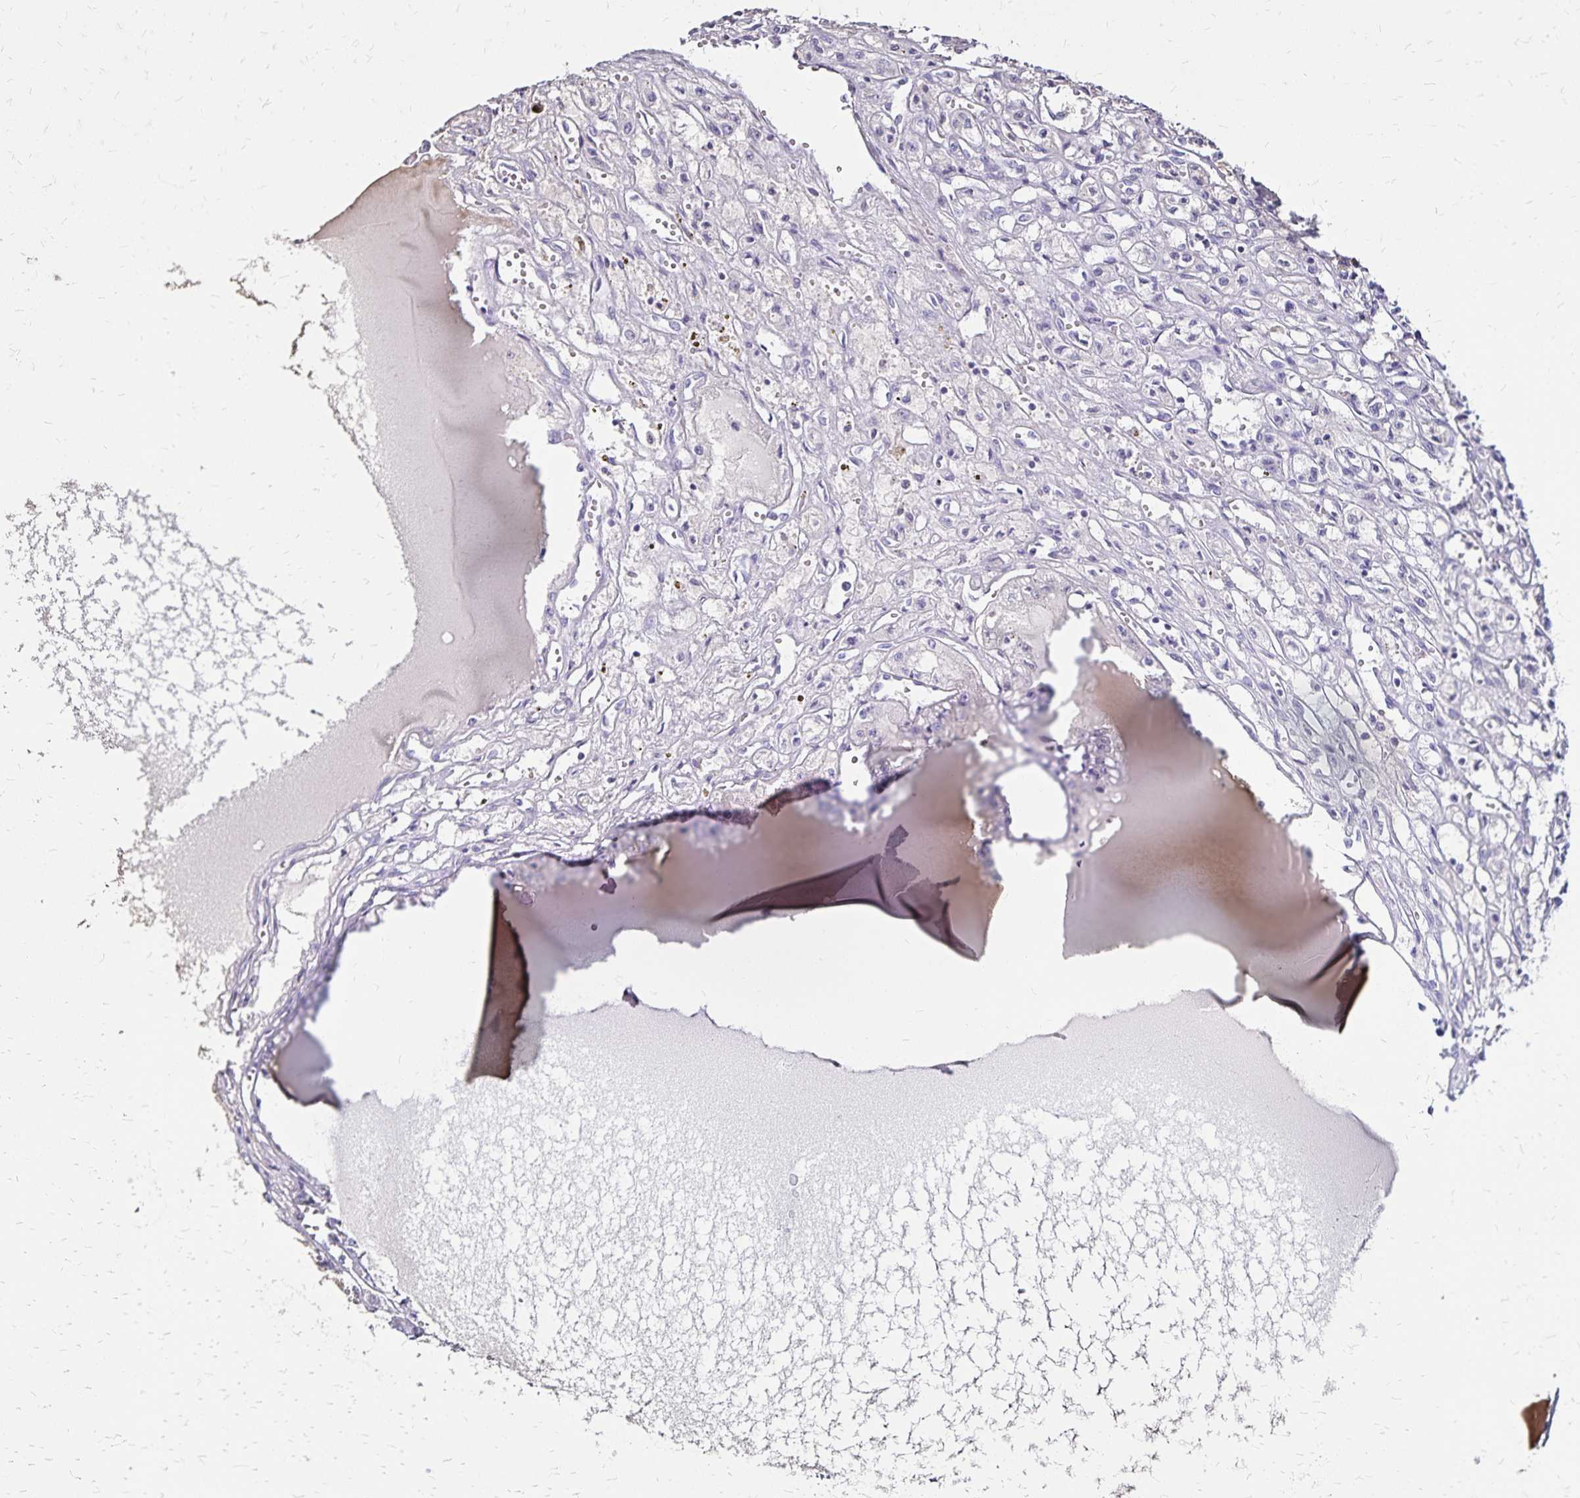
{"staining": {"intensity": "negative", "quantity": "none", "location": "none"}, "tissue": "renal cancer", "cell_type": "Tumor cells", "image_type": "cancer", "snomed": [{"axis": "morphology", "description": "Adenocarcinoma, NOS"}, {"axis": "topography", "description": "Kidney"}], "caption": "The photomicrograph reveals no significant positivity in tumor cells of adenocarcinoma (renal).", "gene": "KISS1", "patient": {"sex": "male", "age": 56}}